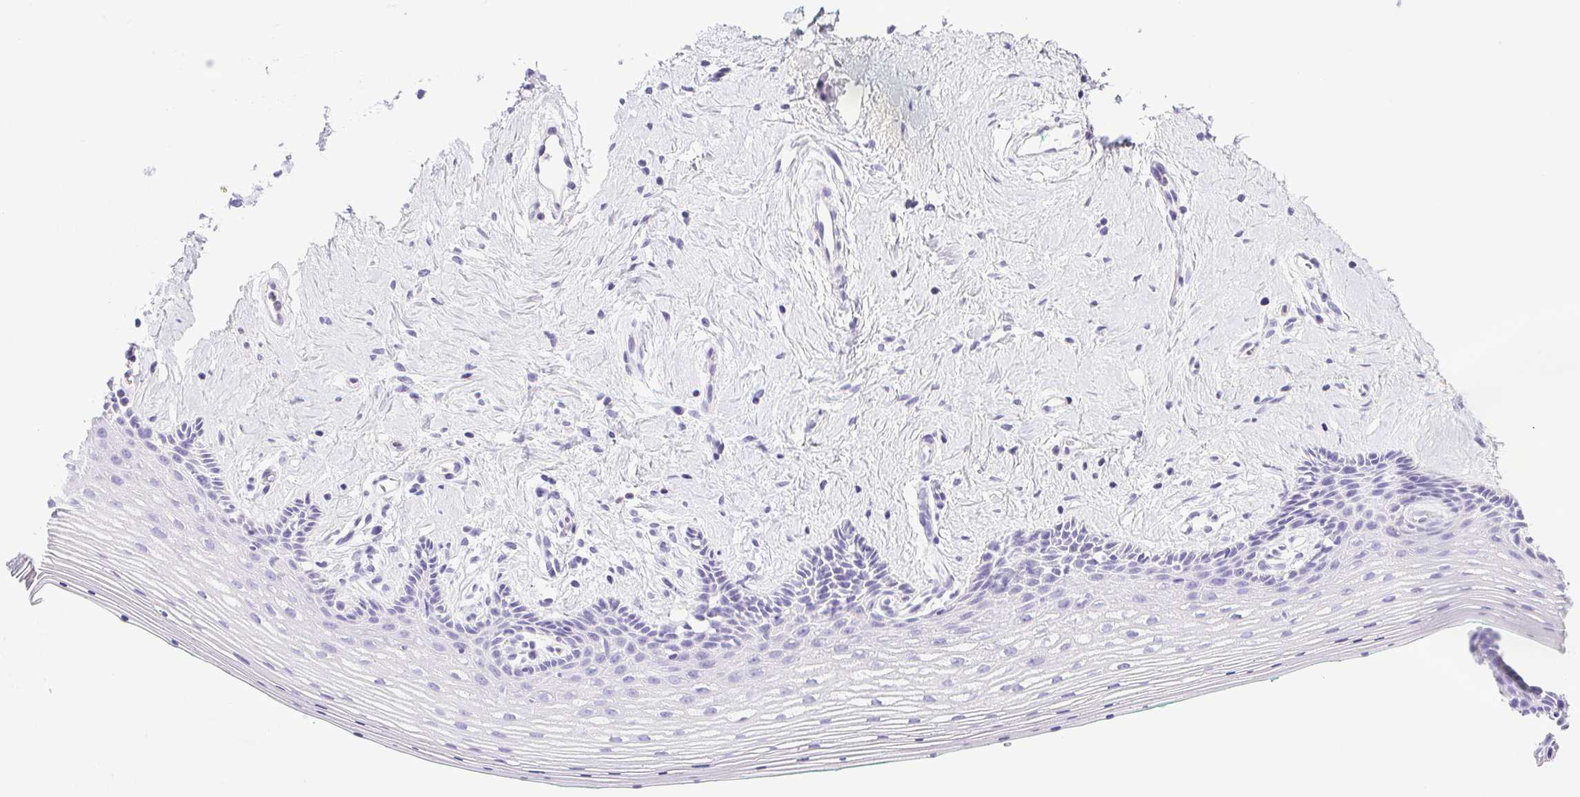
{"staining": {"intensity": "negative", "quantity": "none", "location": "none"}, "tissue": "vagina", "cell_type": "Squamous epithelial cells", "image_type": "normal", "snomed": [{"axis": "morphology", "description": "Normal tissue, NOS"}, {"axis": "topography", "description": "Vagina"}], "caption": "Micrograph shows no protein staining in squamous epithelial cells of unremarkable vagina. Brightfield microscopy of immunohistochemistry (IHC) stained with DAB (3,3'-diaminobenzidine) (brown) and hematoxylin (blue), captured at high magnification.", "gene": "SYNPR", "patient": {"sex": "female", "age": 42}}